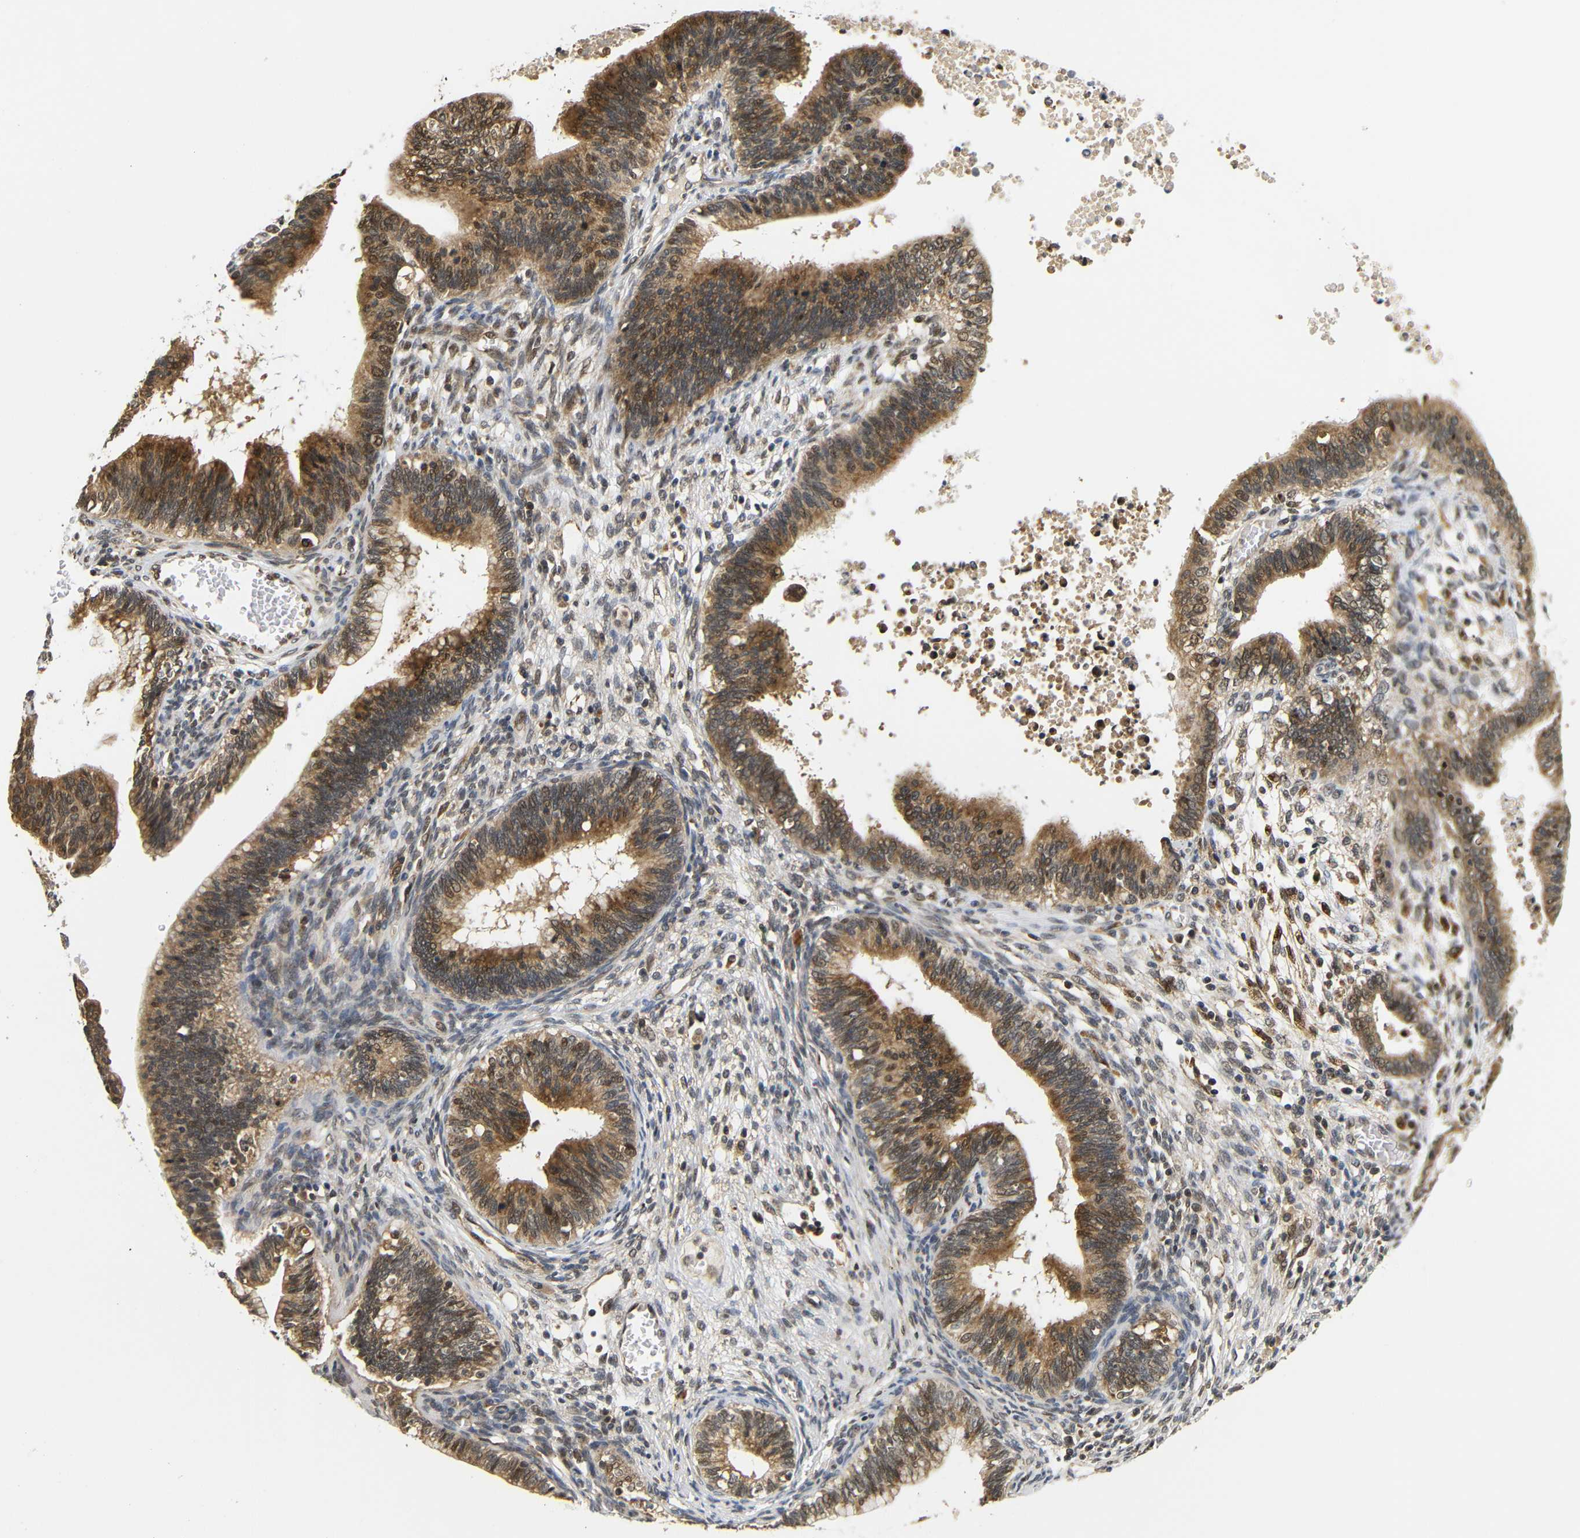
{"staining": {"intensity": "moderate", "quantity": ">75%", "location": "cytoplasmic/membranous,nuclear"}, "tissue": "cervical cancer", "cell_type": "Tumor cells", "image_type": "cancer", "snomed": [{"axis": "morphology", "description": "Adenocarcinoma, NOS"}, {"axis": "topography", "description": "Cervix"}], "caption": "DAB immunohistochemical staining of cervical cancer (adenocarcinoma) demonstrates moderate cytoplasmic/membranous and nuclear protein staining in about >75% of tumor cells.", "gene": "GJA5", "patient": {"sex": "female", "age": 44}}